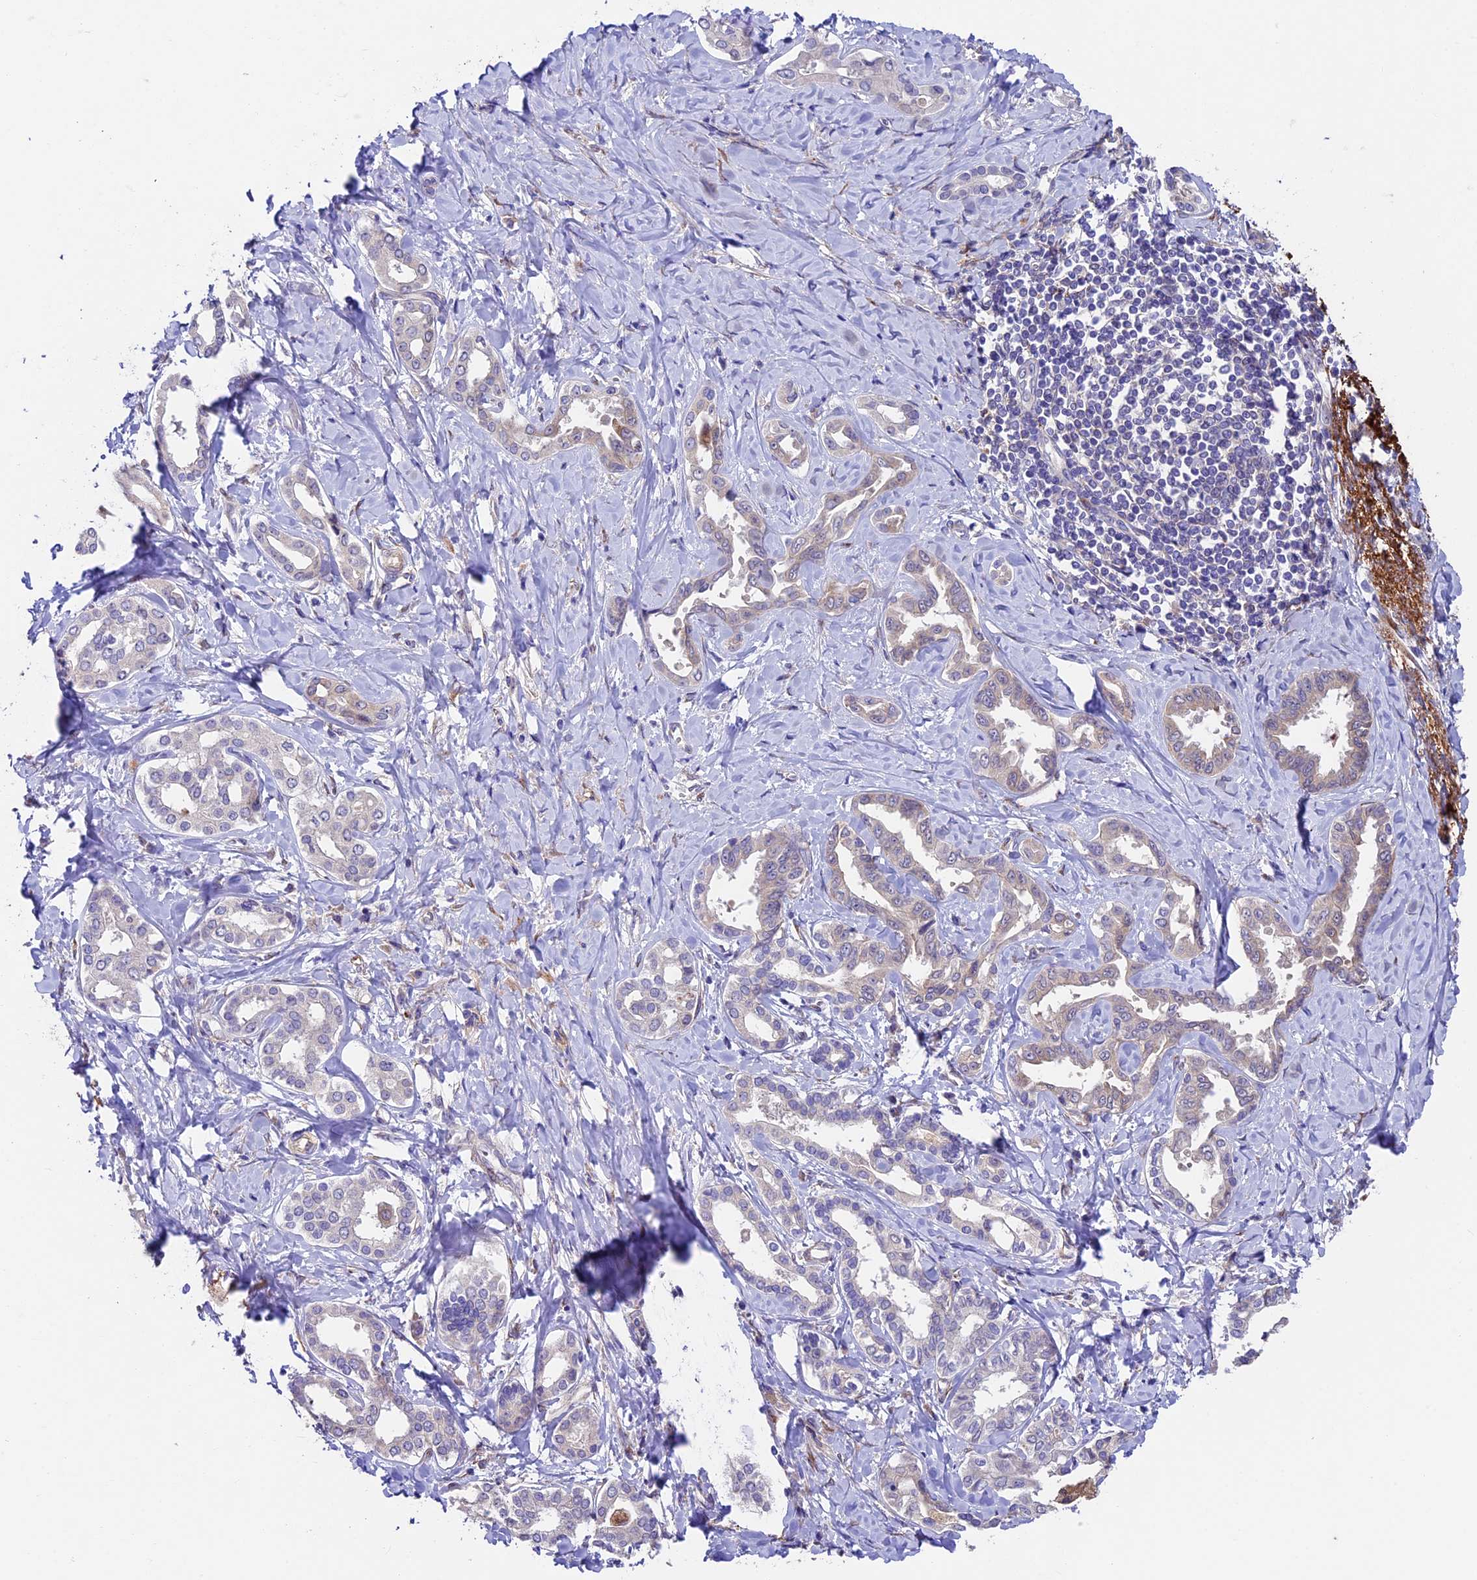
{"staining": {"intensity": "weak", "quantity": "25%-75%", "location": "cytoplasmic/membranous"}, "tissue": "liver cancer", "cell_type": "Tumor cells", "image_type": "cancer", "snomed": [{"axis": "morphology", "description": "Cholangiocarcinoma"}, {"axis": "topography", "description": "Liver"}], "caption": "IHC photomicrograph of neoplastic tissue: human liver cancer (cholangiocarcinoma) stained using immunohistochemistry (IHC) demonstrates low levels of weak protein expression localized specifically in the cytoplasmic/membranous of tumor cells, appearing as a cytoplasmic/membranous brown color.", "gene": "LSM7", "patient": {"sex": "female", "age": 77}}